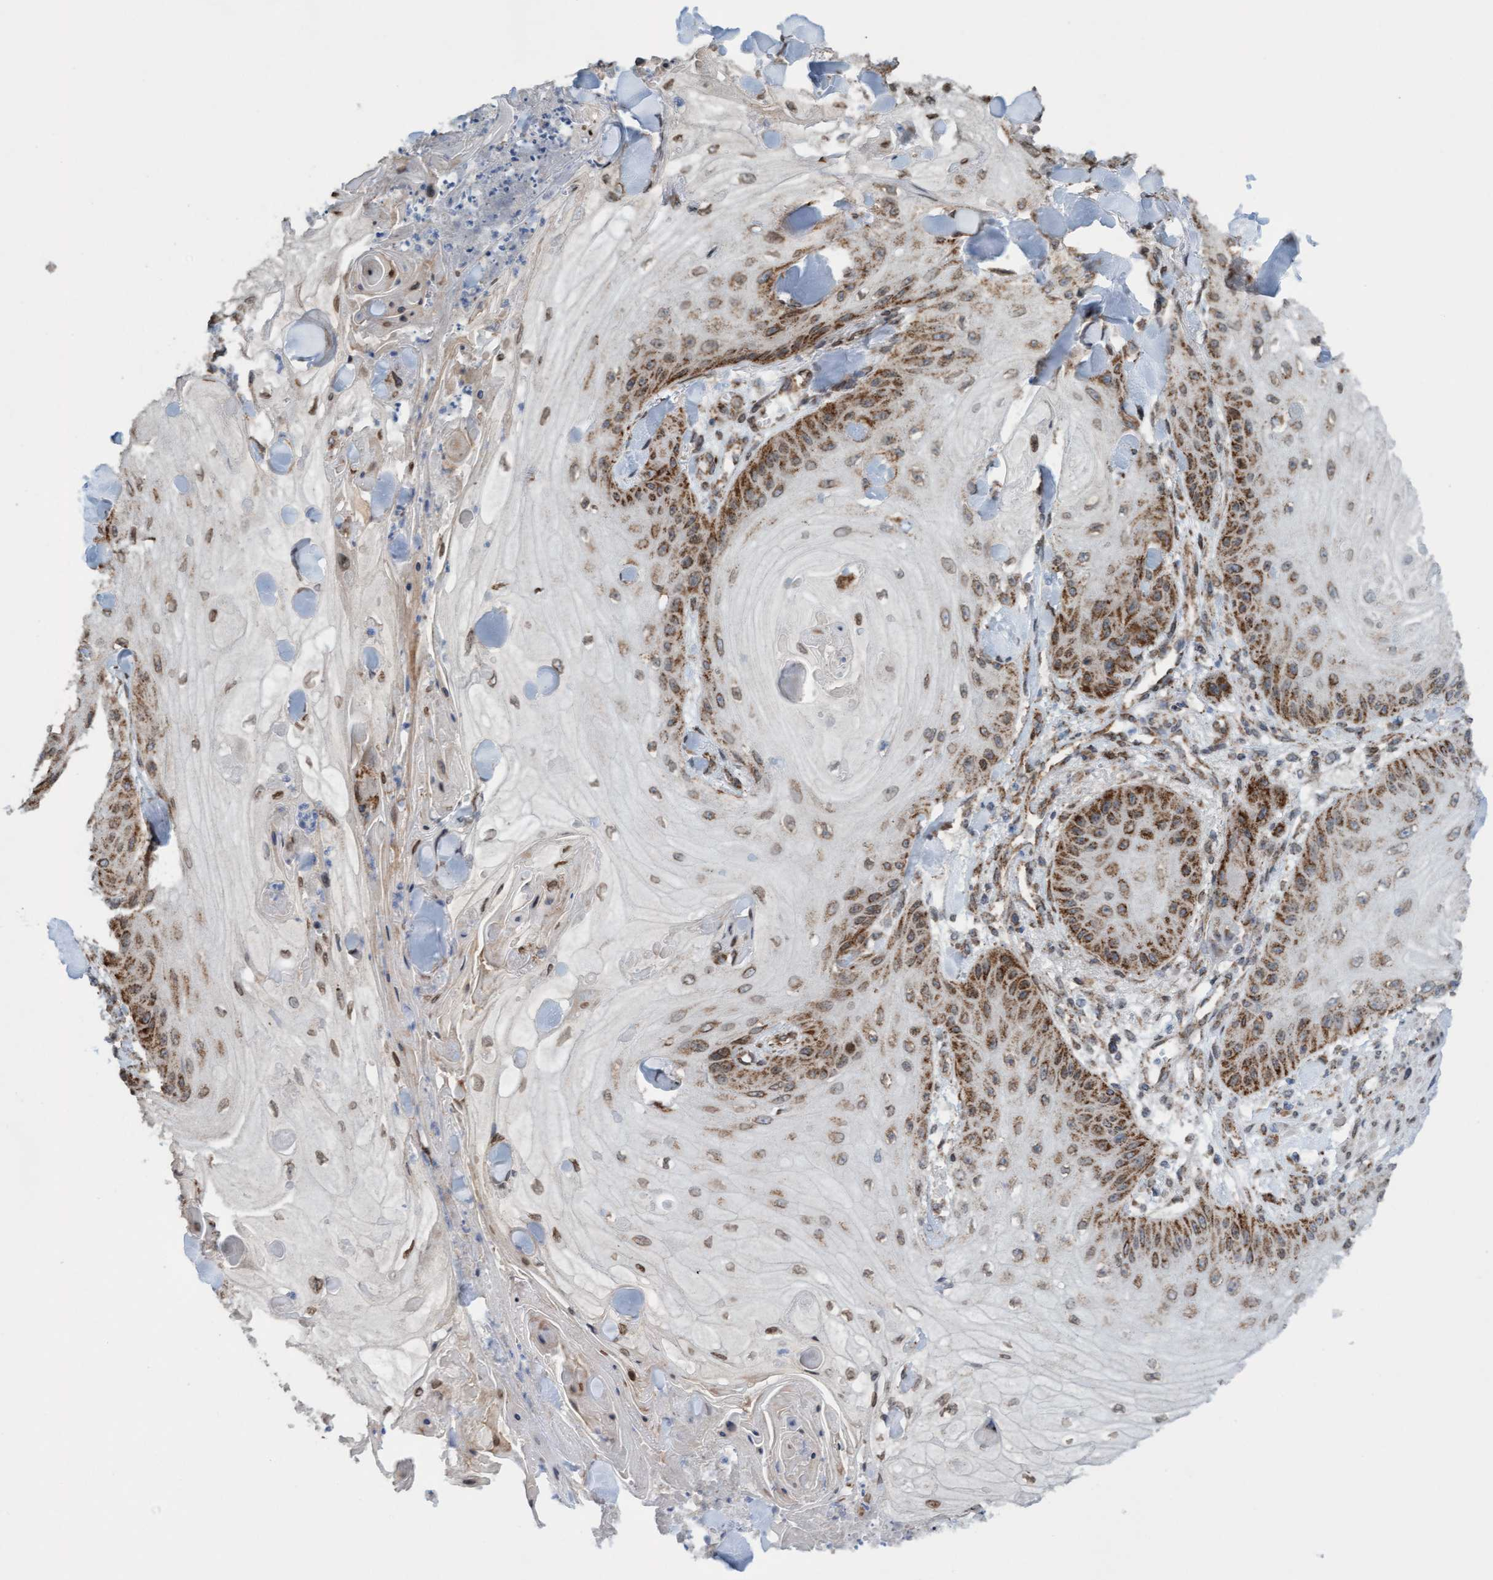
{"staining": {"intensity": "moderate", "quantity": "<25%", "location": "cytoplasmic/membranous"}, "tissue": "skin cancer", "cell_type": "Tumor cells", "image_type": "cancer", "snomed": [{"axis": "morphology", "description": "Squamous cell carcinoma, NOS"}, {"axis": "topography", "description": "Skin"}], "caption": "Skin squamous cell carcinoma stained for a protein displays moderate cytoplasmic/membranous positivity in tumor cells.", "gene": "MRPS23", "patient": {"sex": "male", "age": 74}}